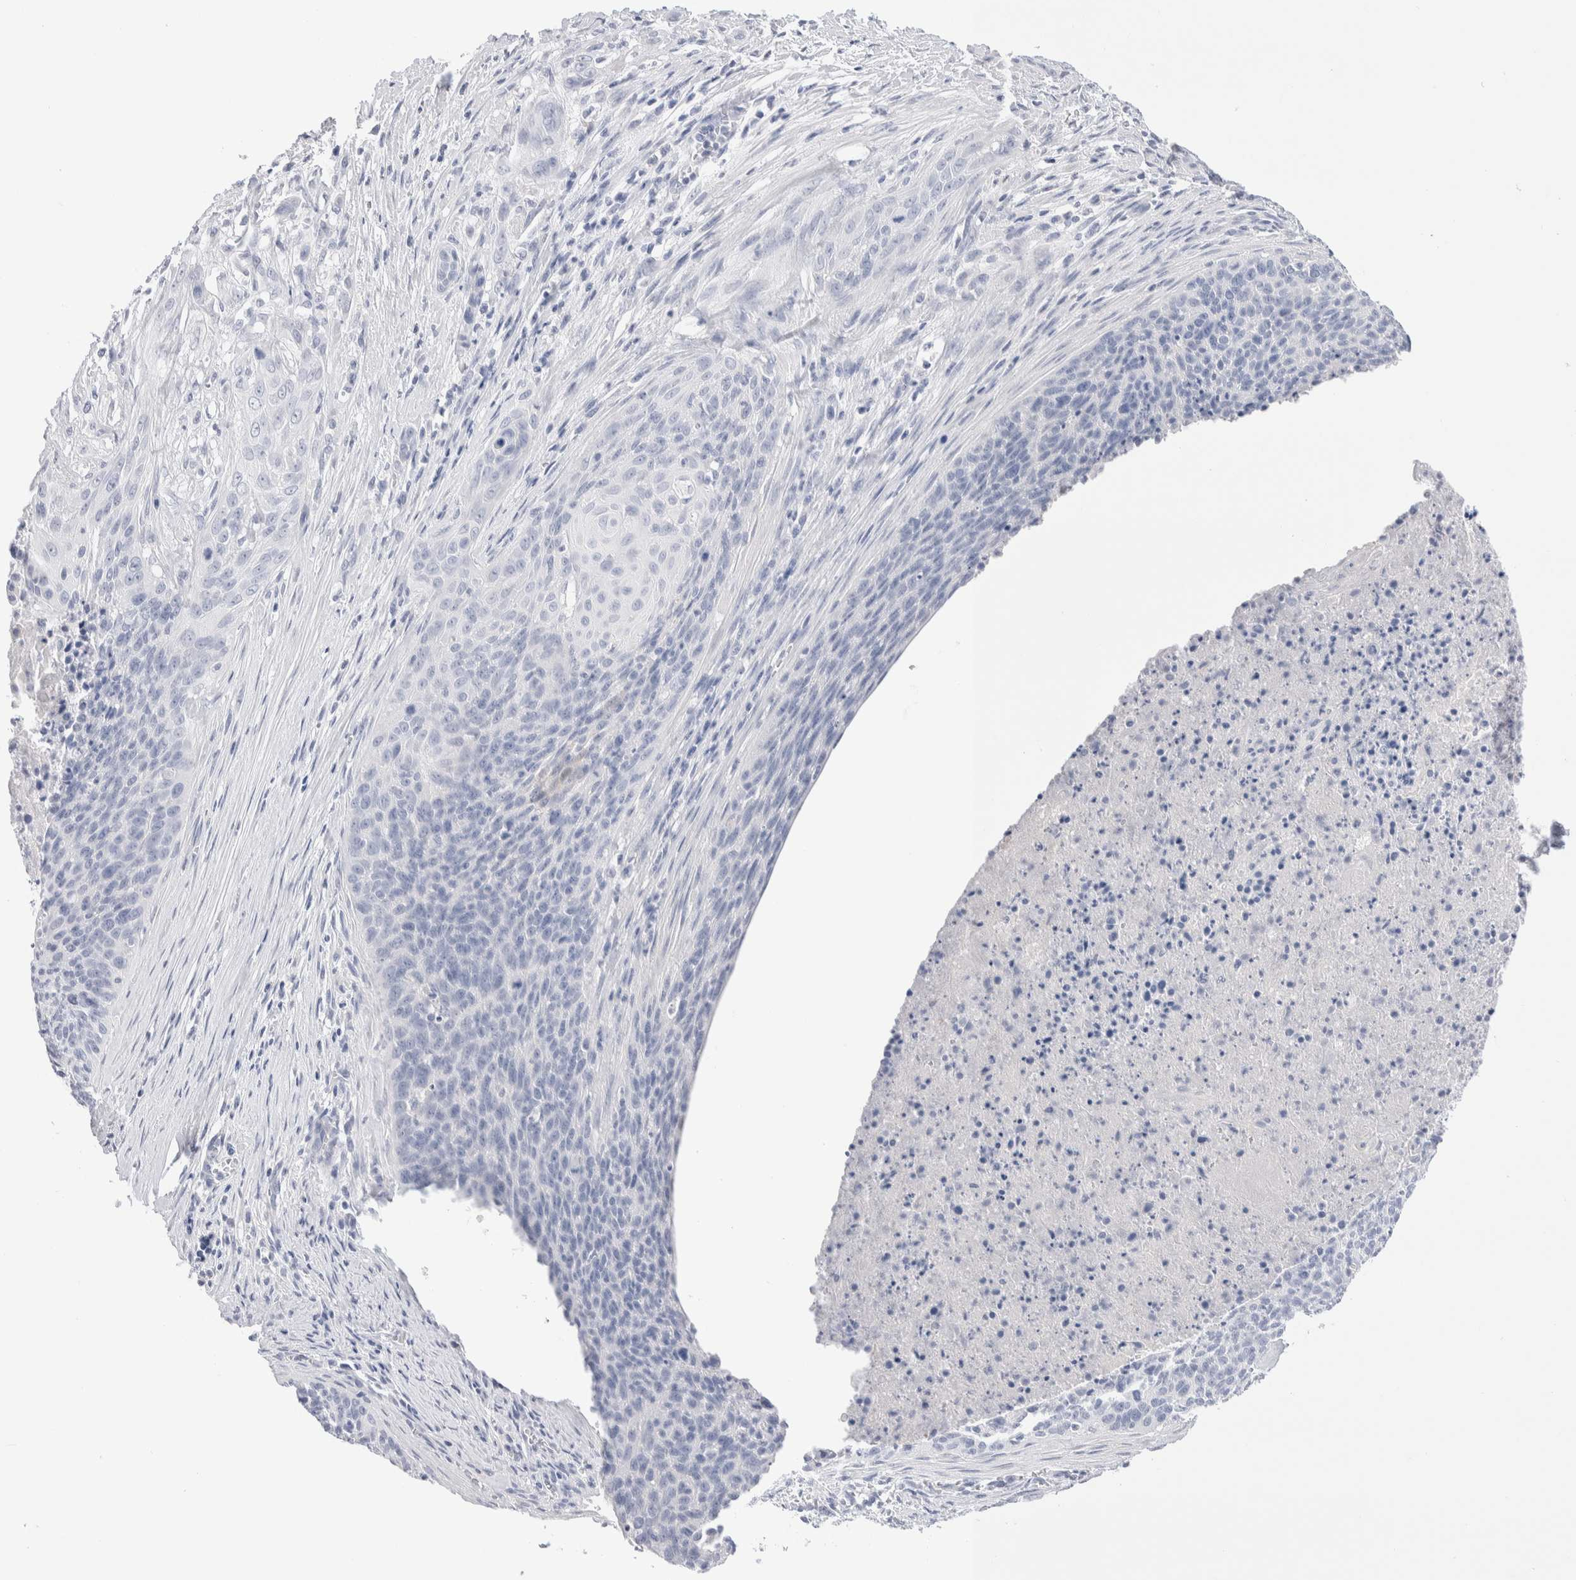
{"staining": {"intensity": "negative", "quantity": "none", "location": "none"}, "tissue": "cervical cancer", "cell_type": "Tumor cells", "image_type": "cancer", "snomed": [{"axis": "morphology", "description": "Squamous cell carcinoma, NOS"}, {"axis": "topography", "description": "Cervix"}], "caption": "This is an immunohistochemistry image of human squamous cell carcinoma (cervical). There is no expression in tumor cells.", "gene": "GDA", "patient": {"sex": "female", "age": 55}}